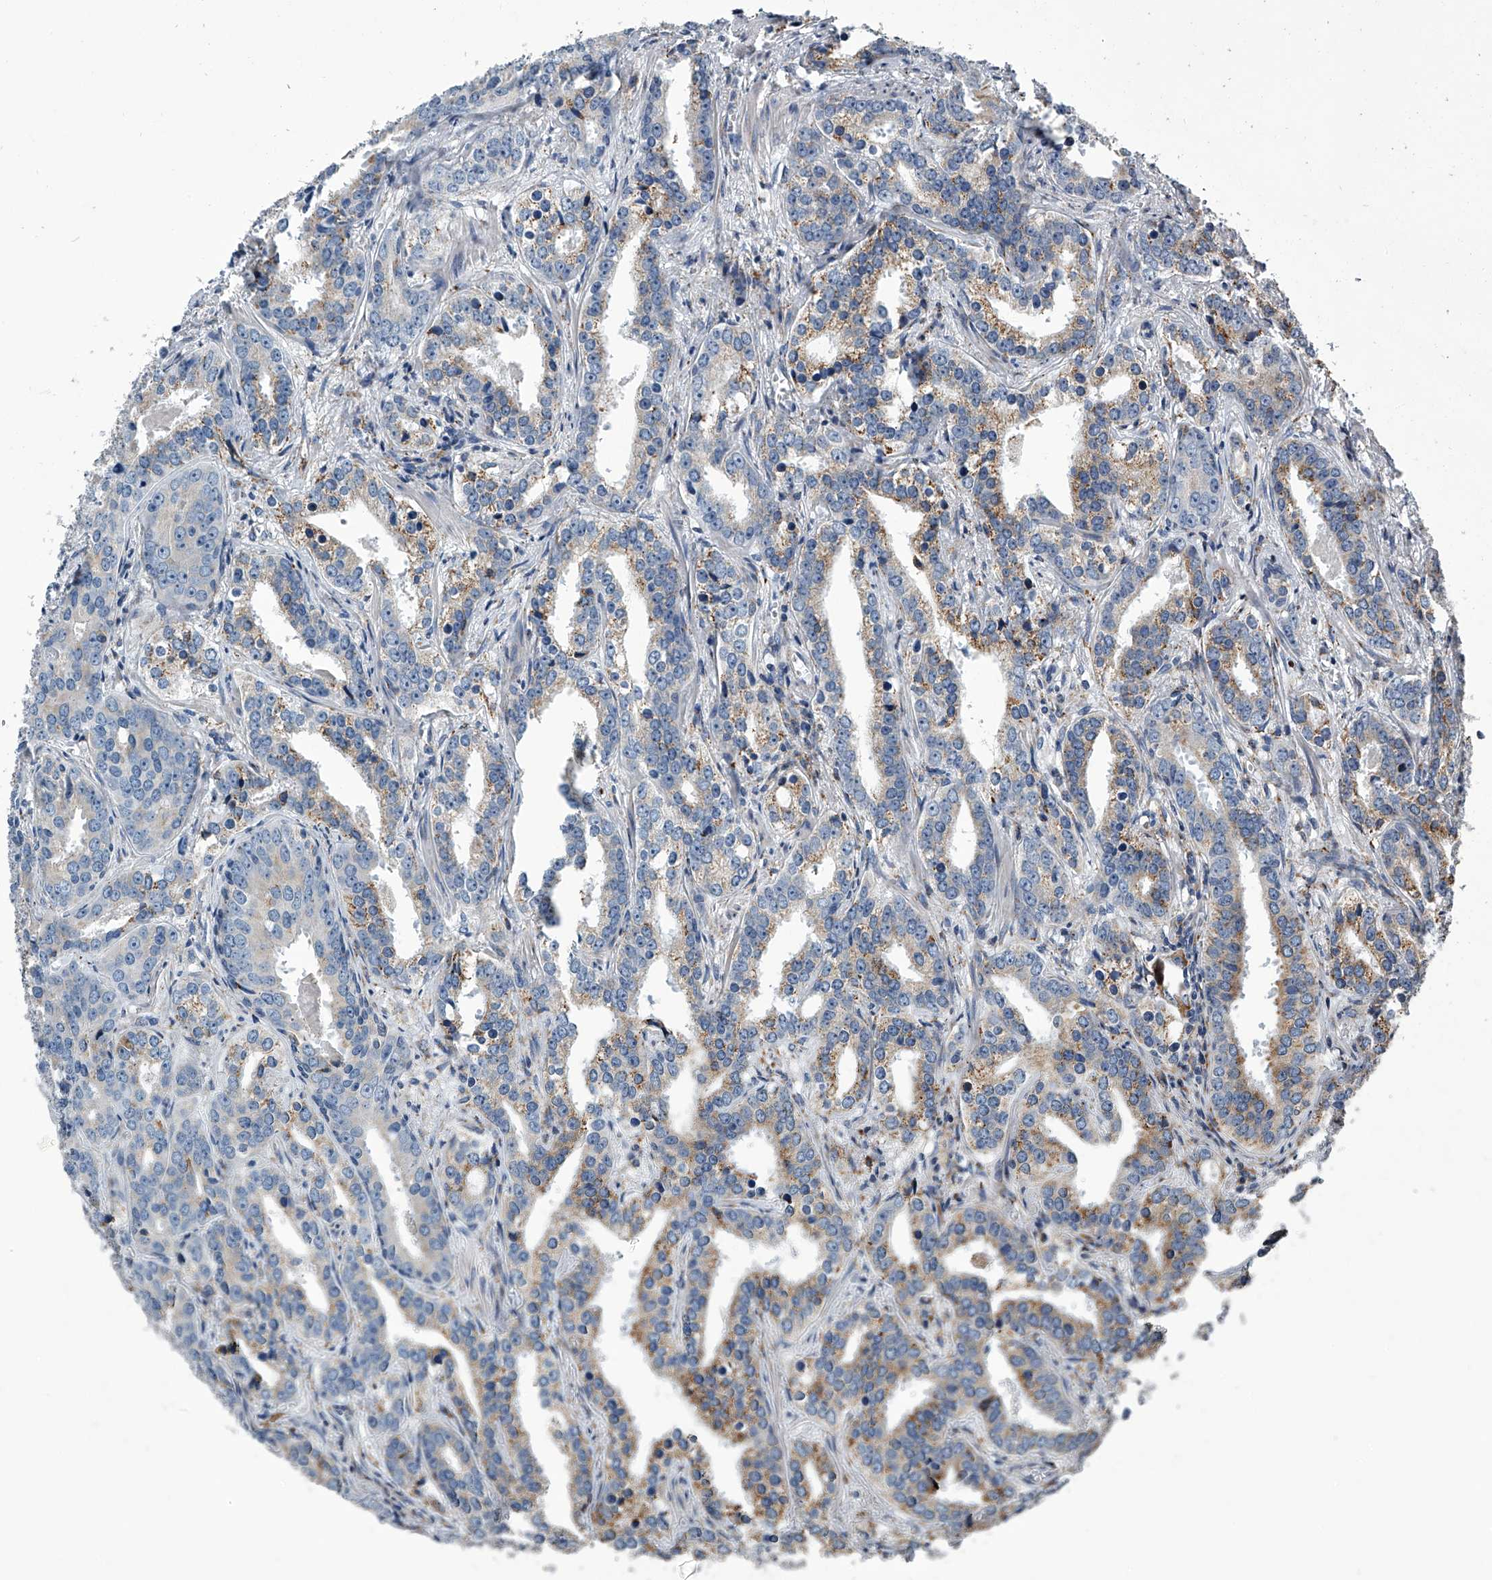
{"staining": {"intensity": "weak", "quantity": "25%-75%", "location": "cytoplasmic/membranous"}, "tissue": "prostate cancer", "cell_type": "Tumor cells", "image_type": "cancer", "snomed": [{"axis": "morphology", "description": "Adenocarcinoma, High grade"}, {"axis": "topography", "description": "Prostate"}], "caption": "Protein analysis of prostate high-grade adenocarcinoma tissue reveals weak cytoplasmic/membranous staining in about 25%-75% of tumor cells.", "gene": "TMEM63C", "patient": {"sex": "male", "age": 62}}